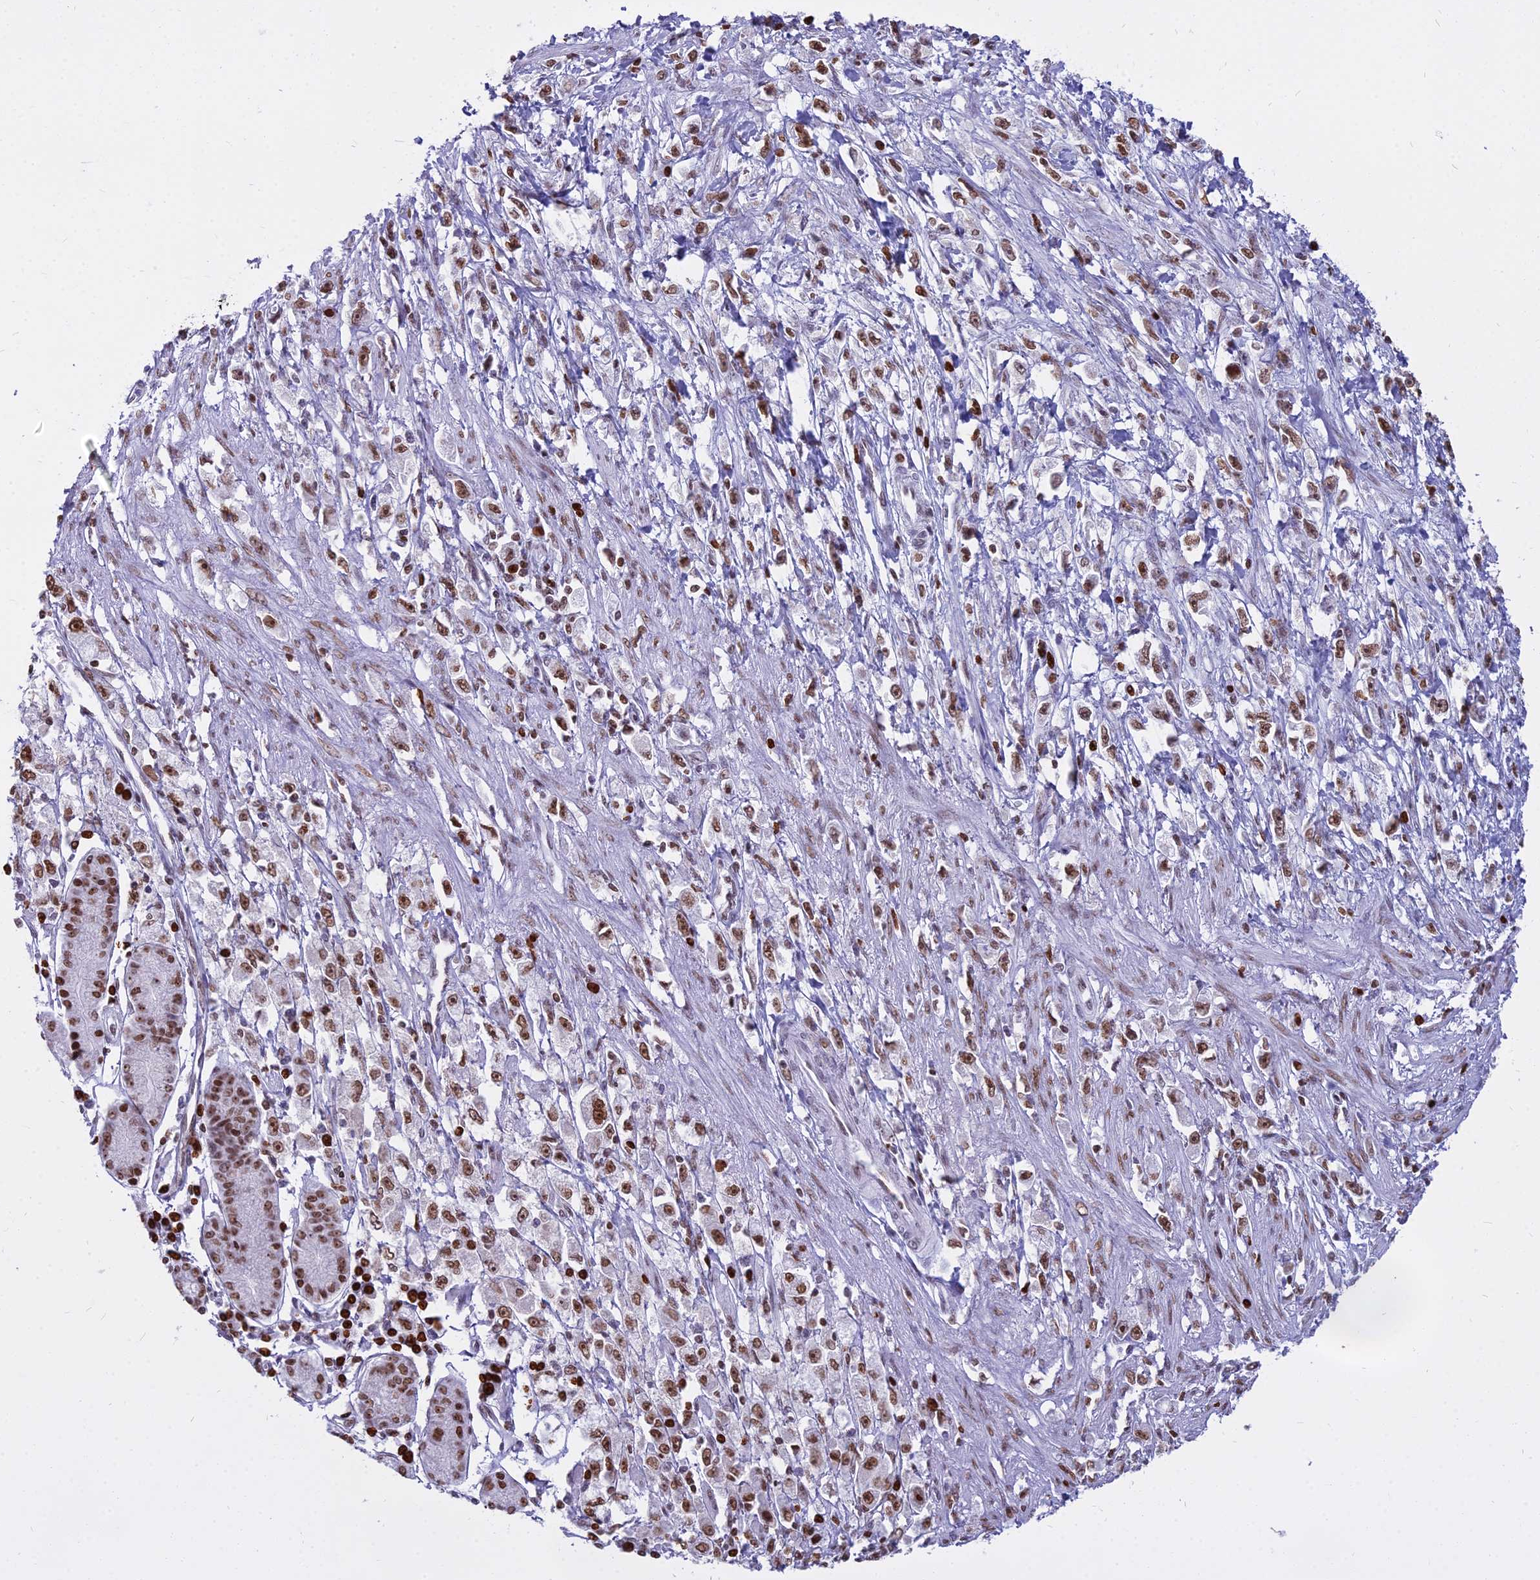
{"staining": {"intensity": "moderate", "quantity": ">75%", "location": "nuclear"}, "tissue": "stomach cancer", "cell_type": "Tumor cells", "image_type": "cancer", "snomed": [{"axis": "morphology", "description": "Adenocarcinoma, NOS"}, {"axis": "topography", "description": "Stomach"}], "caption": "Brown immunohistochemical staining in stomach cancer (adenocarcinoma) shows moderate nuclear staining in approximately >75% of tumor cells.", "gene": "PARP1", "patient": {"sex": "female", "age": 59}}